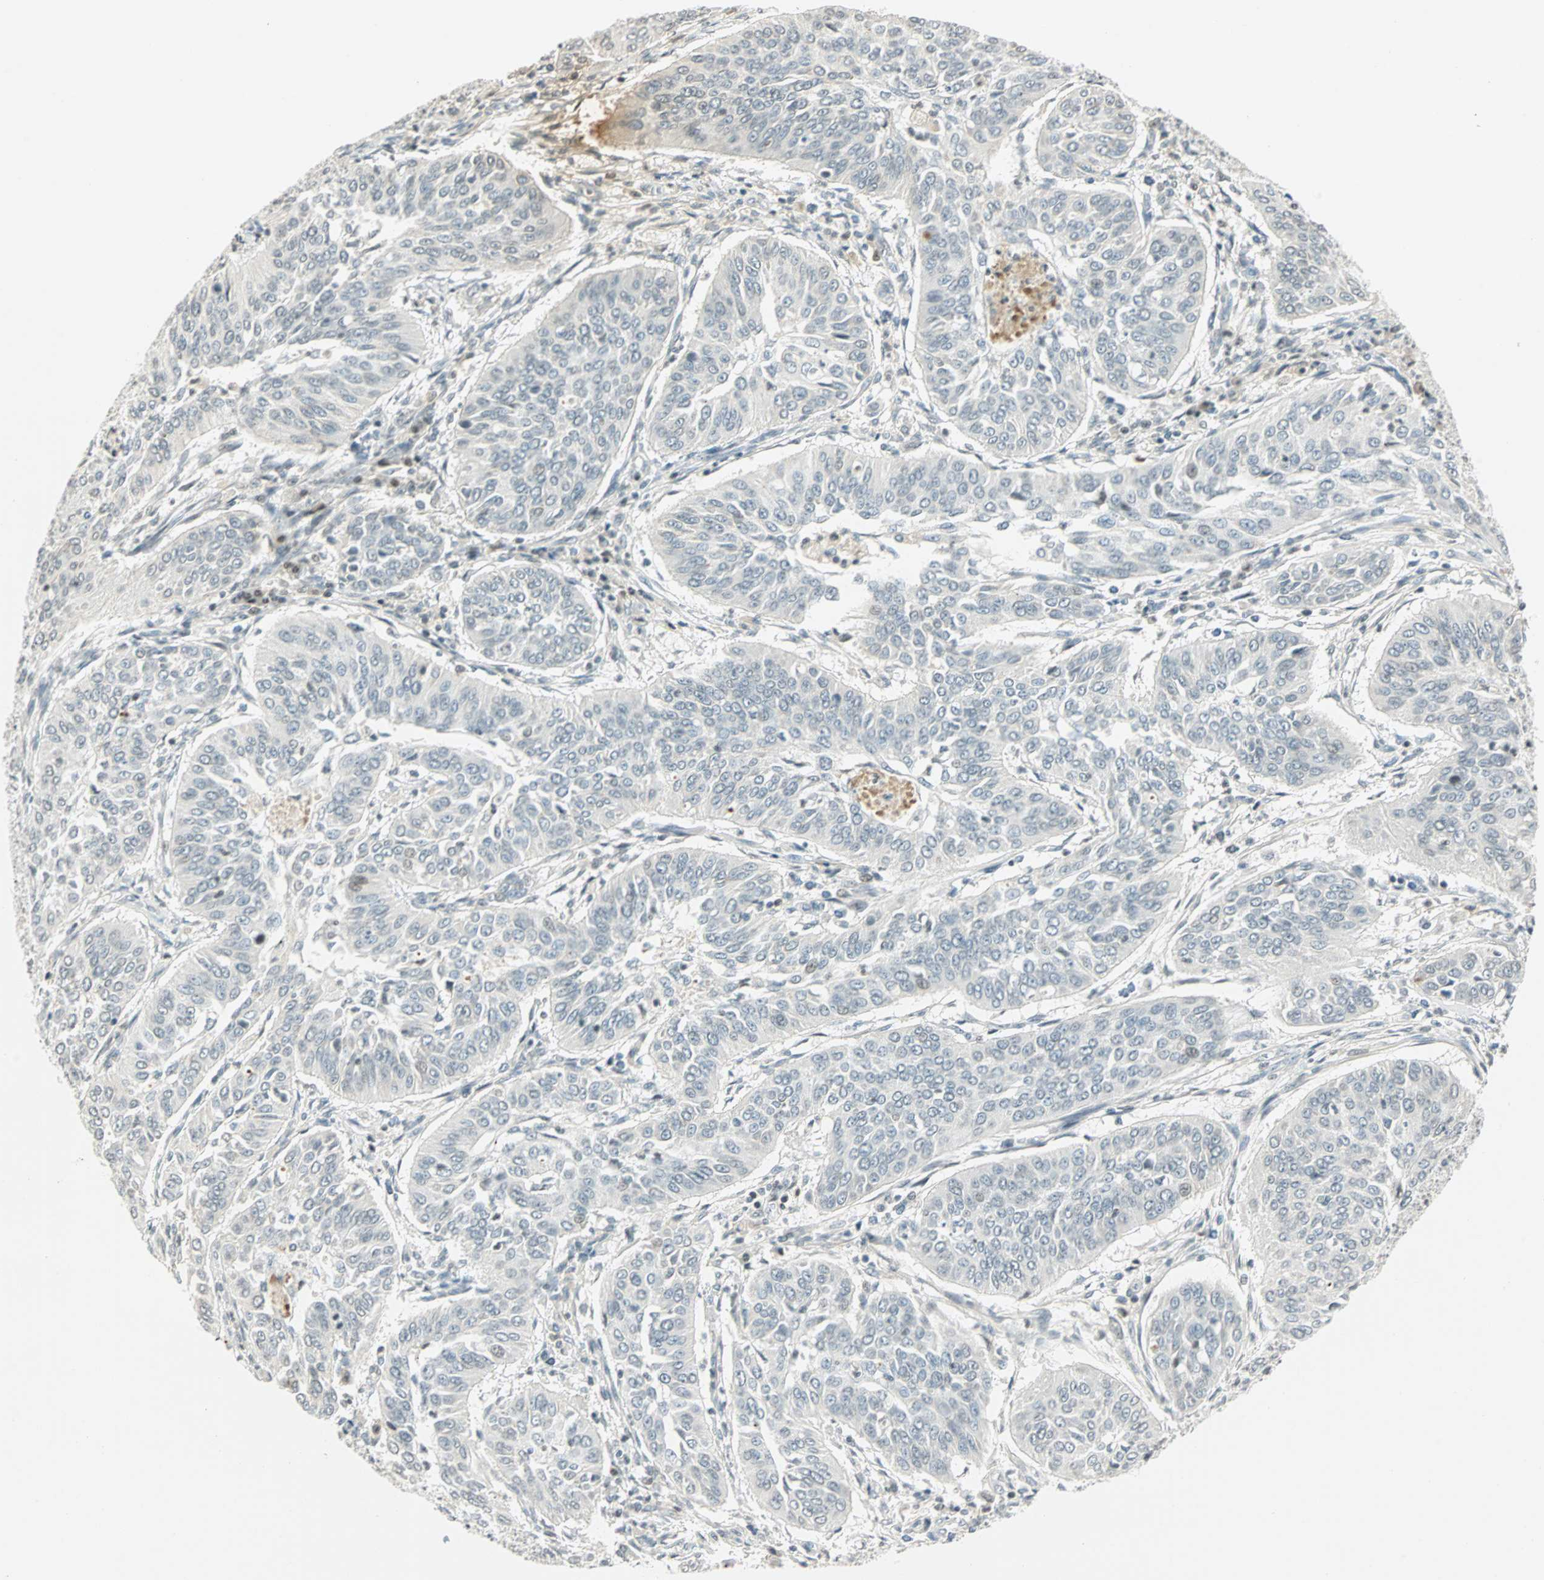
{"staining": {"intensity": "weak", "quantity": "<25%", "location": "nuclear"}, "tissue": "cervical cancer", "cell_type": "Tumor cells", "image_type": "cancer", "snomed": [{"axis": "morphology", "description": "Normal tissue, NOS"}, {"axis": "morphology", "description": "Squamous cell carcinoma, NOS"}, {"axis": "topography", "description": "Cervix"}], "caption": "An immunohistochemistry (IHC) photomicrograph of squamous cell carcinoma (cervical) is shown. There is no staining in tumor cells of squamous cell carcinoma (cervical).", "gene": "SMAD3", "patient": {"sex": "female", "age": 39}}